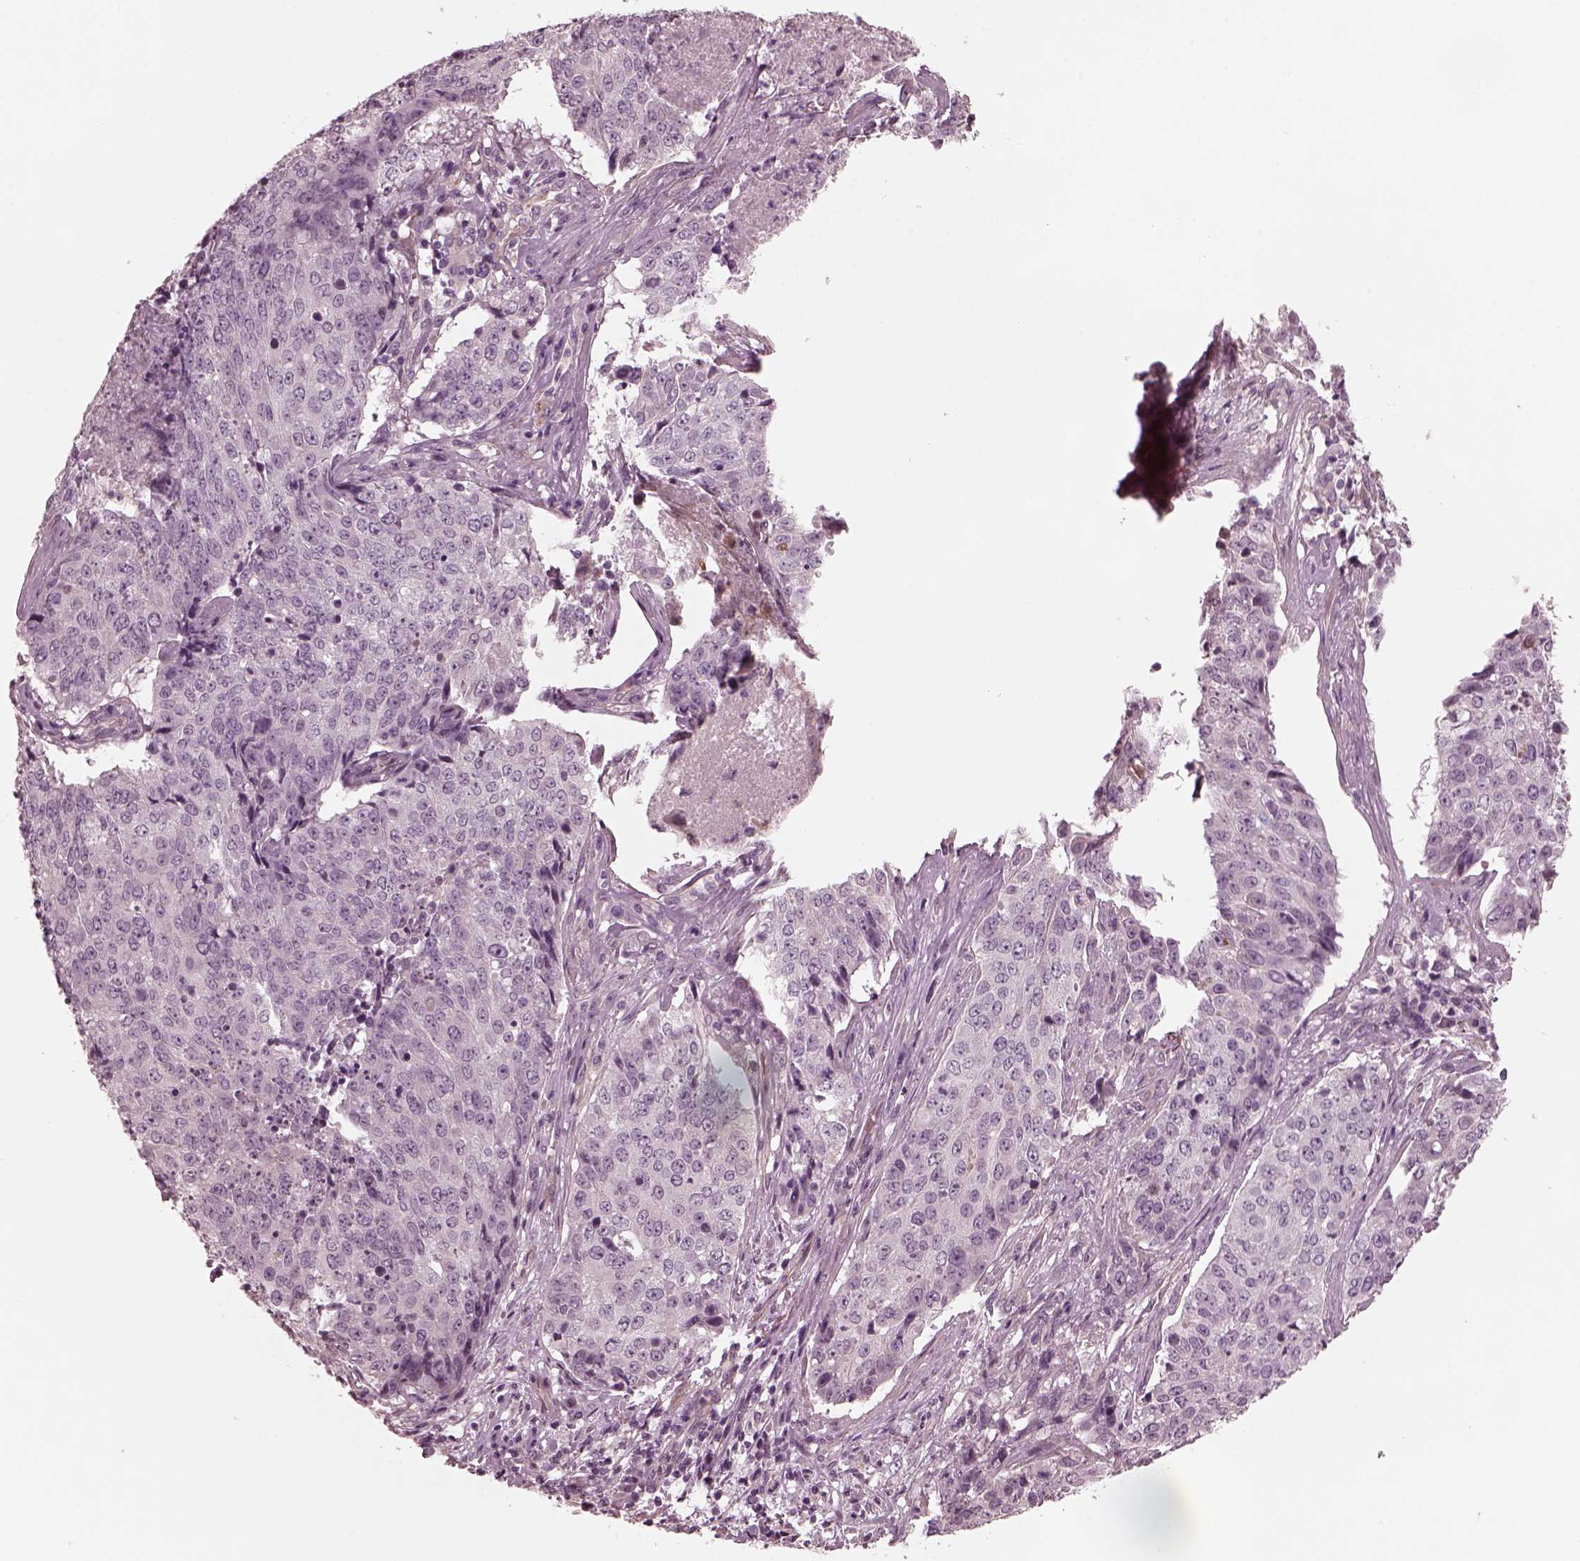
{"staining": {"intensity": "negative", "quantity": "none", "location": "none"}, "tissue": "lung cancer", "cell_type": "Tumor cells", "image_type": "cancer", "snomed": [{"axis": "morphology", "description": "Normal tissue, NOS"}, {"axis": "morphology", "description": "Squamous cell carcinoma, NOS"}, {"axis": "topography", "description": "Bronchus"}, {"axis": "topography", "description": "Lung"}], "caption": "High power microscopy micrograph of an IHC image of squamous cell carcinoma (lung), revealing no significant expression in tumor cells.", "gene": "KIF6", "patient": {"sex": "male", "age": 64}}